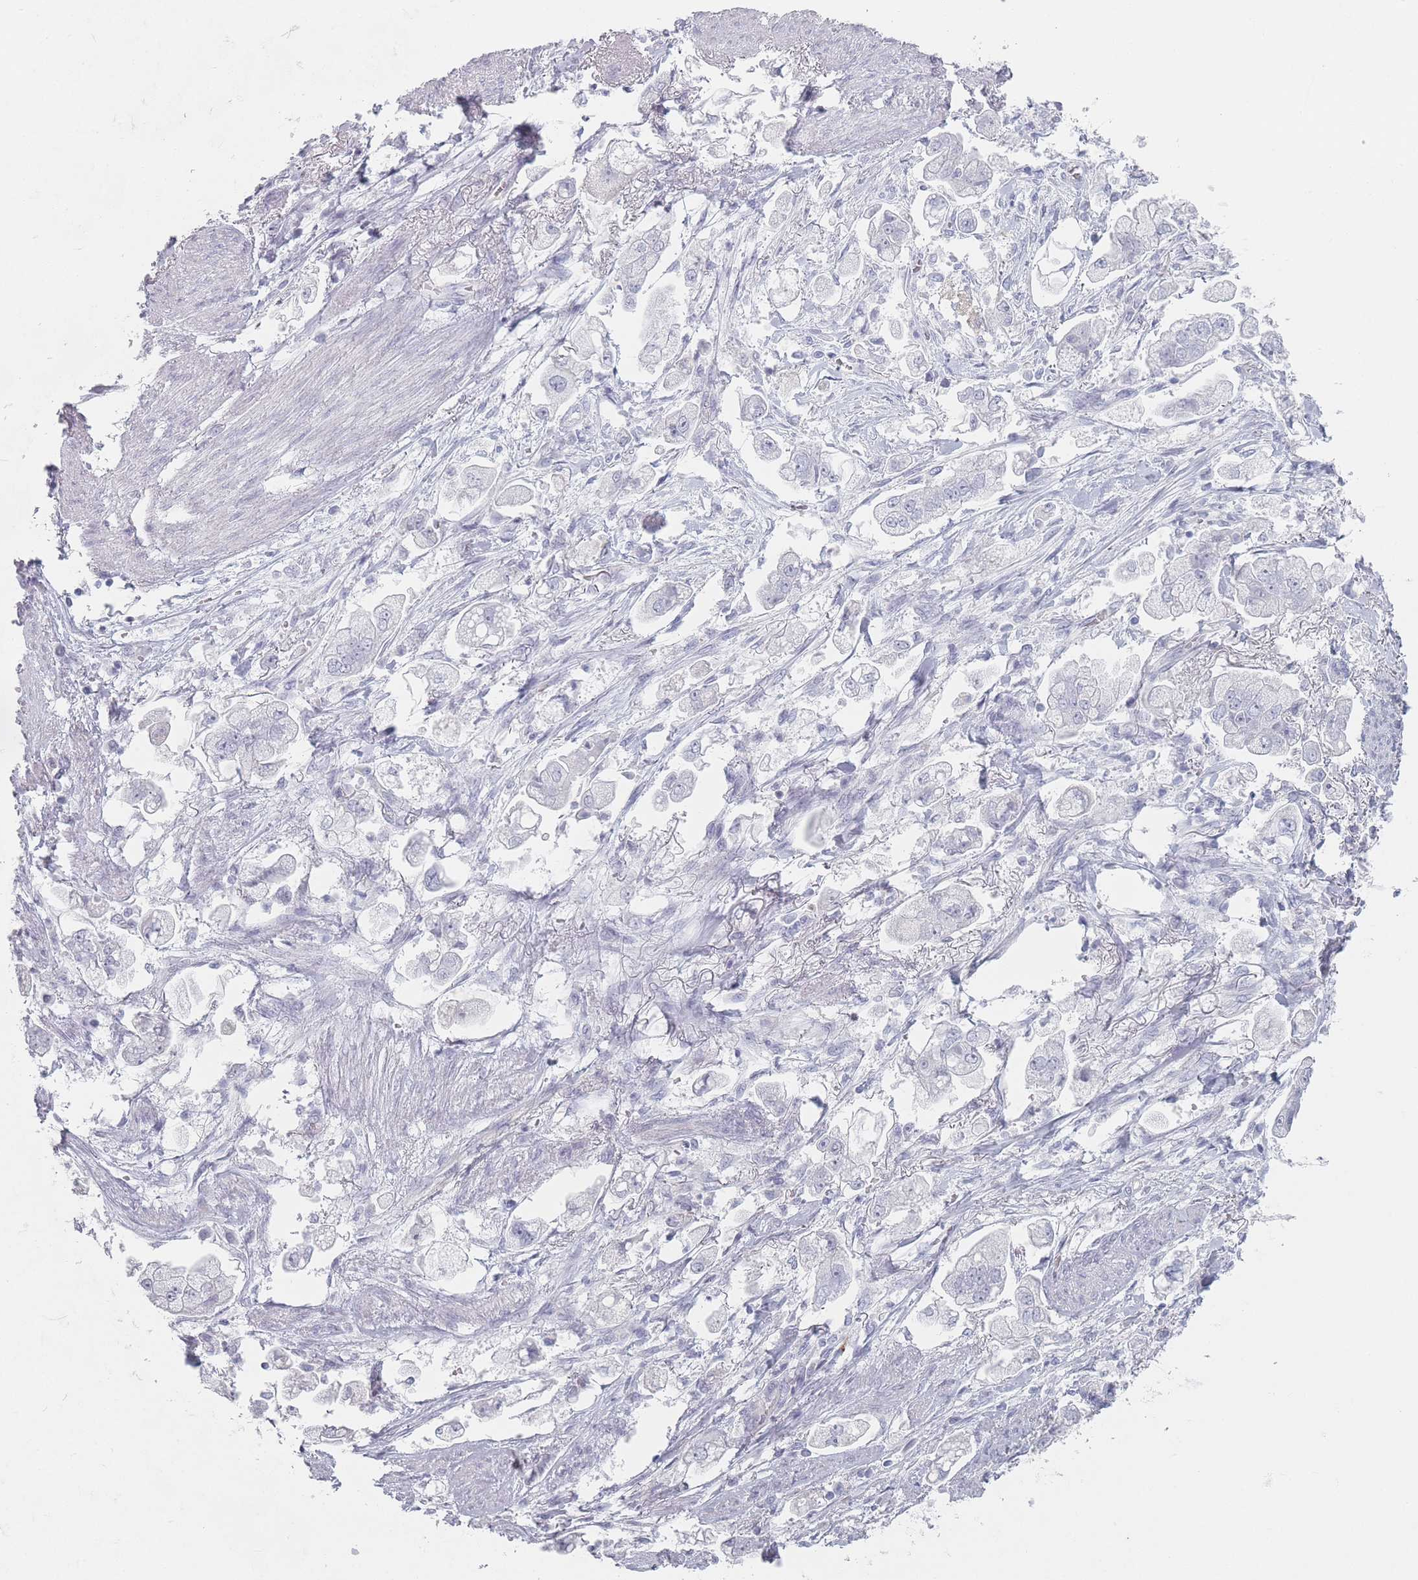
{"staining": {"intensity": "negative", "quantity": "none", "location": "none"}, "tissue": "stomach cancer", "cell_type": "Tumor cells", "image_type": "cancer", "snomed": [{"axis": "morphology", "description": "Adenocarcinoma, NOS"}, {"axis": "topography", "description": "Stomach"}], "caption": "The histopathology image reveals no significant expression in tumor cells of stomach cancer (adenocarcinoma).", "gene": "RNF4", "patient": {"sex": "male", "age": 62}}